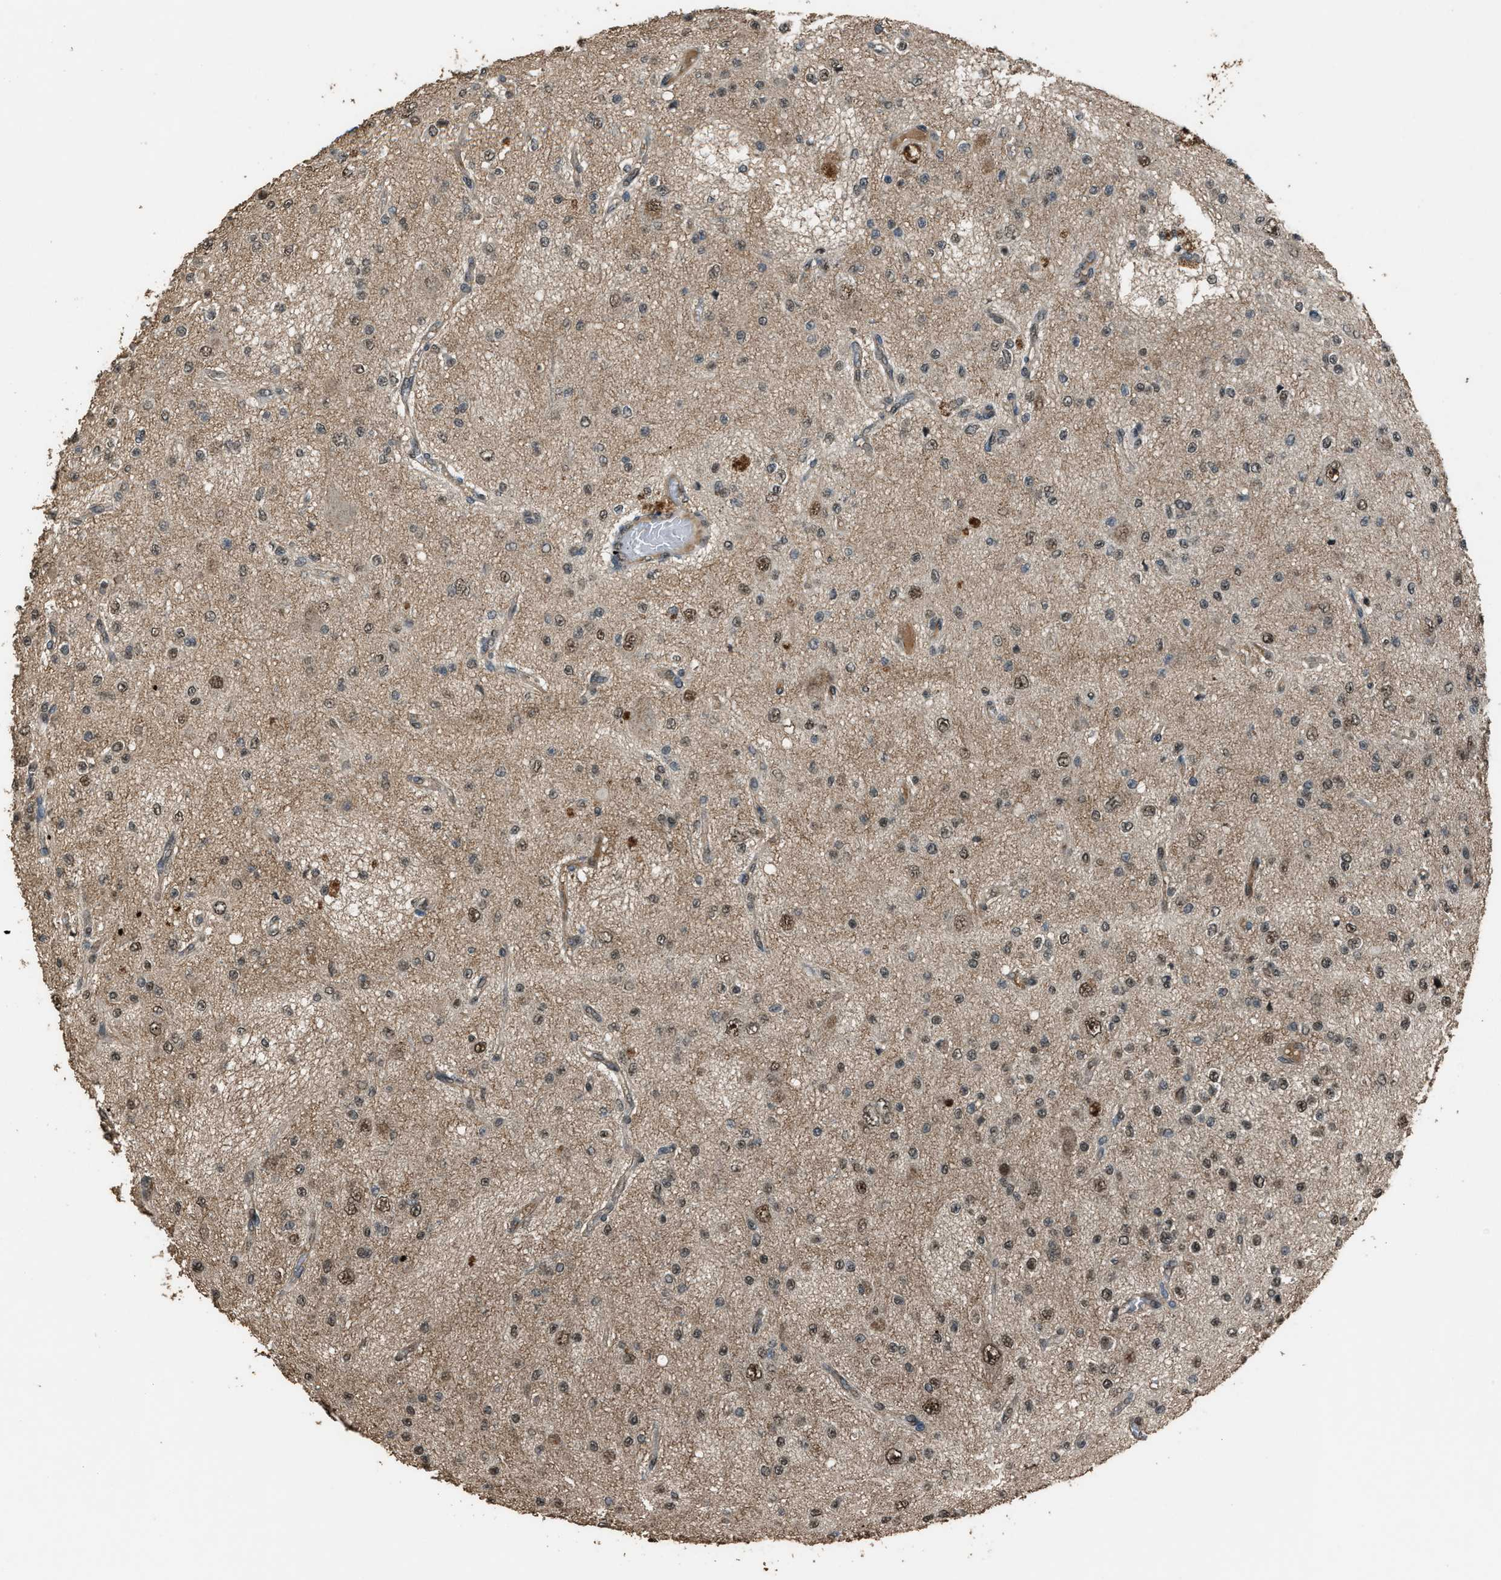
{"staining": {"intensity": "moderate", "quantity": ">75%", "location": "nuclear"}, "tissue": "glioma", "cell_type": "Tumor cells", "image_type": "cancer", "snomed": [{"axis": "morphology", "description": "Glioma, malignant, Low grade"}, {"axis": "topography", "description": "Brain"}], "caption": "Immunohistochemistry (IHC) photomicrograph of malignant low-grade glioma stained for a protein (brown), which shows medium levels of moderate nuclear expression in about >75% of tumor cells.", "gene": "SERTAD2", "patient": {"sex": "male", "age": 38}}